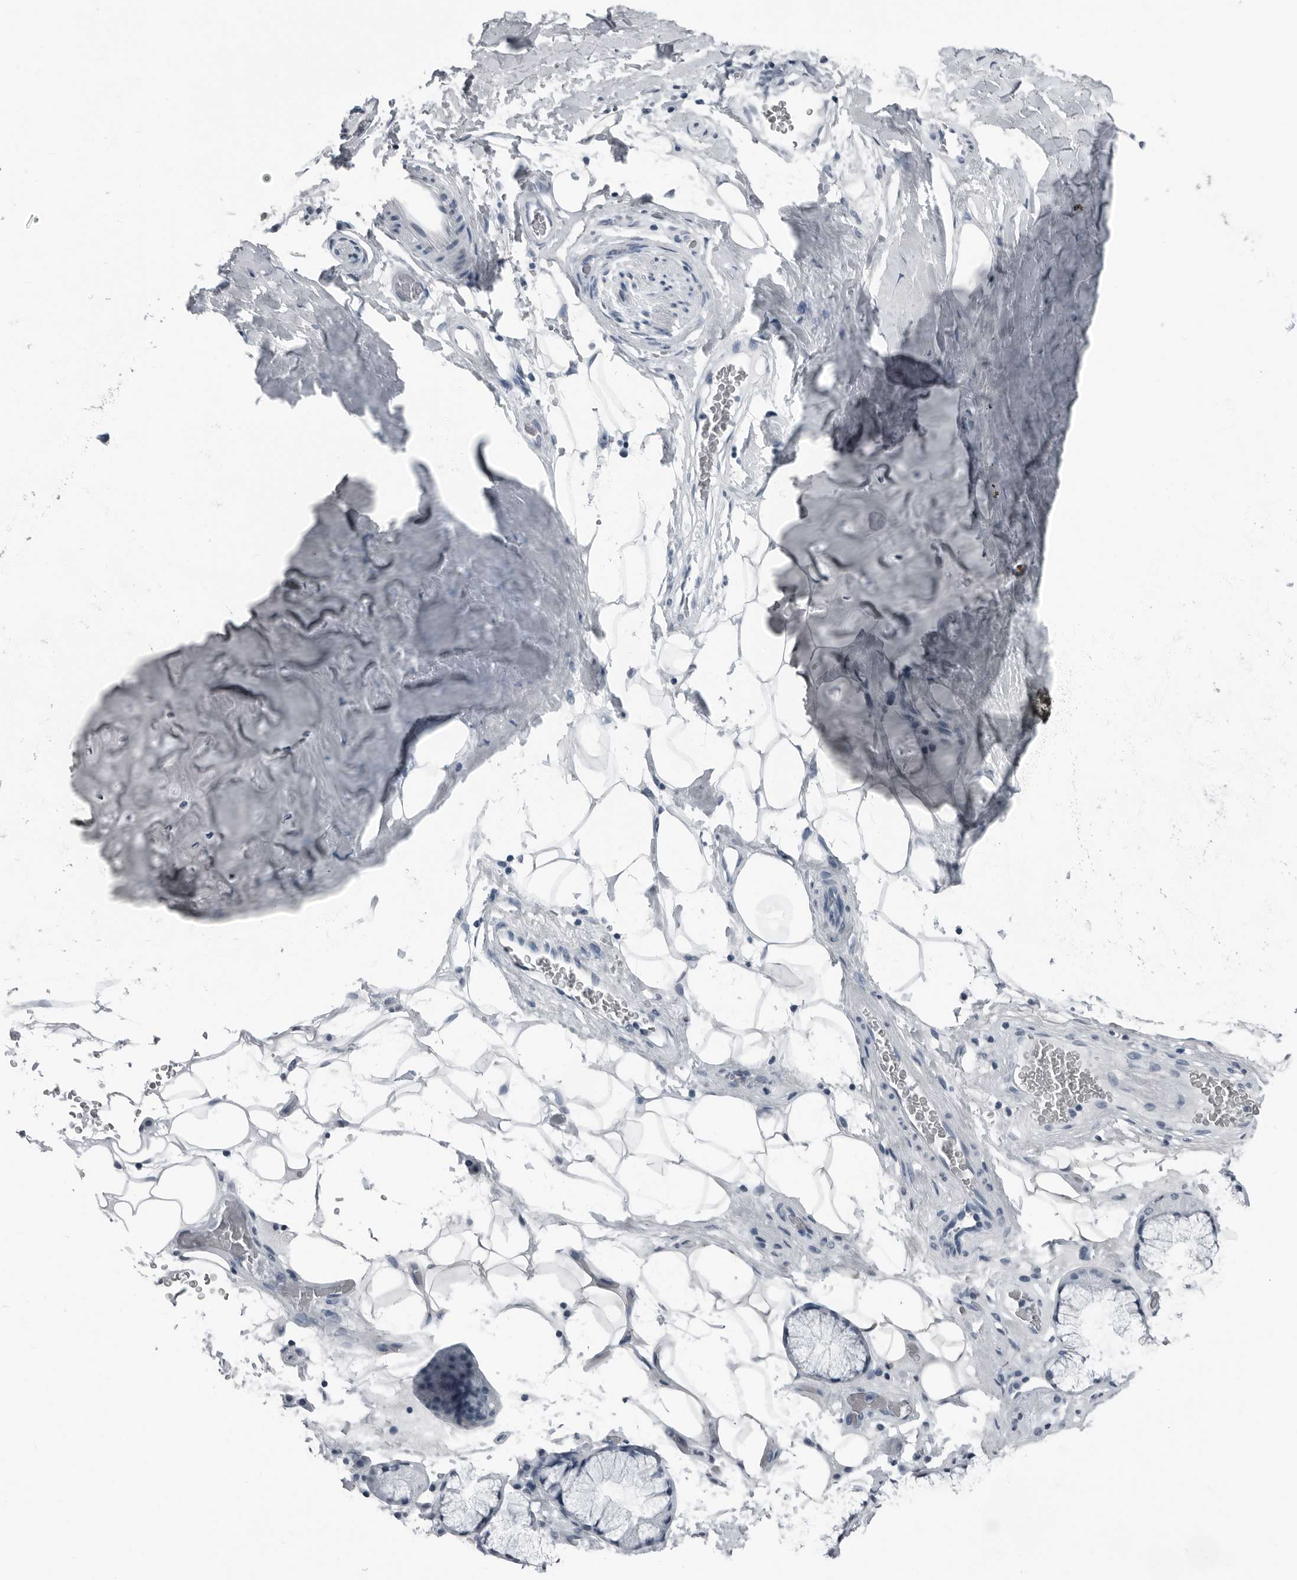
{"staining": {"intensity": "negative", "quantity": "none", "location": "none"}, "tissue": "adipose tissue", "cell_type": "Adipocytes", "image_type": "normal", "snomed": [{"axis": "morphology", "description": "Normal tissue, NOS"}, {"axis": "topography", "description": "Cartilage tissue"}], "caption": "IHC of normal adipose tissue displays no staining in adipocytes.", "gene": "PRSS1", "patient": {"sex": "female", "age": 63}}